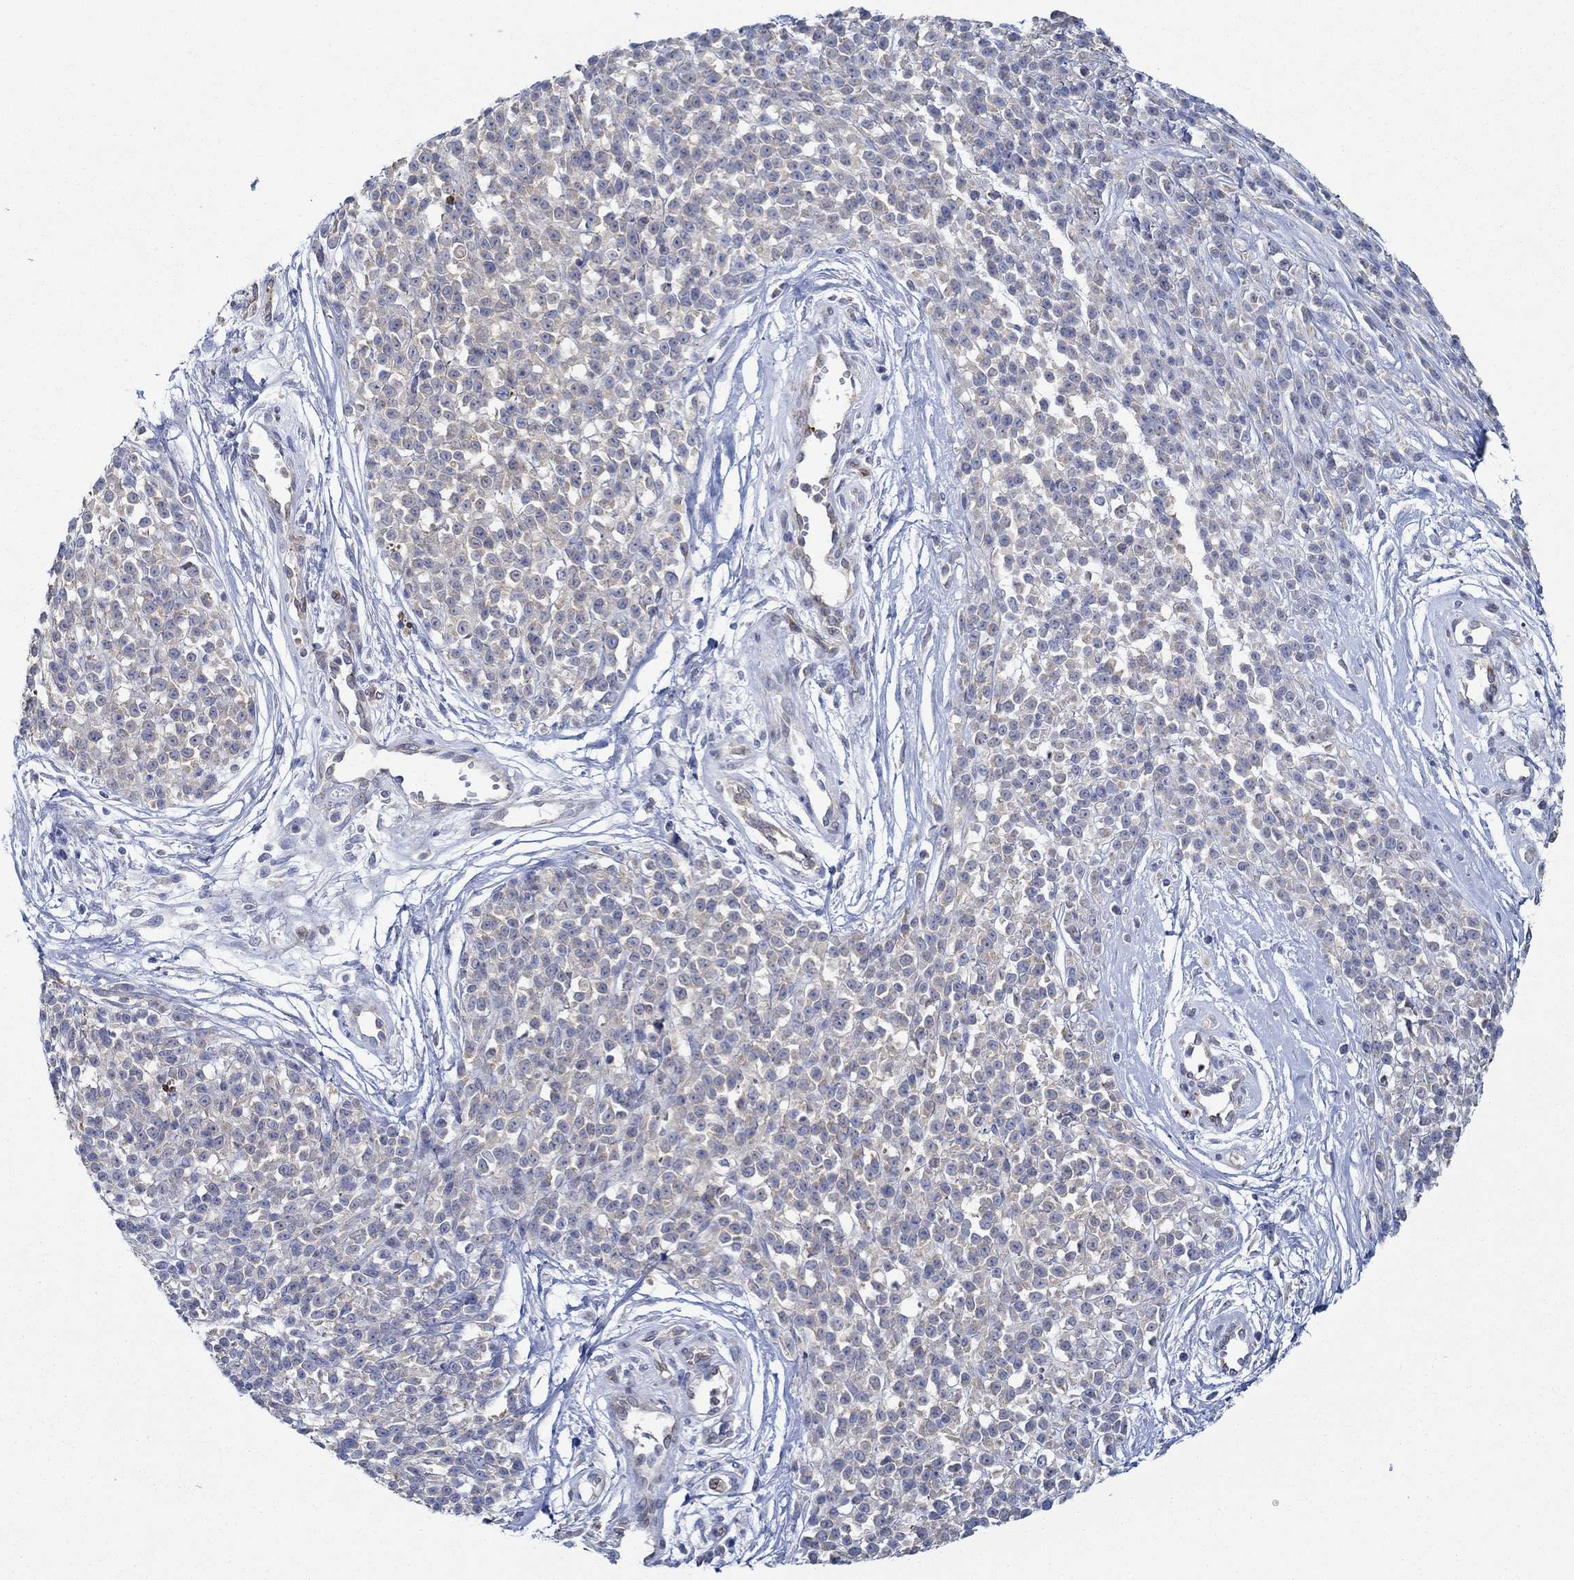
{"staining": {"intensity": "negative", "quantity": "none", "location": "none"}, "tissue": "melanoma", "cell_type": "Tumor cells", "image_type": "cancer", "snomed": [{"axis": "morphology", "description": "Malignant melanoma, NOS"}, {"axis": "topography", "description": "Skin"}, {"axis": "topography", "description": "Skin of trunk"}], "caption": "Immunohistochemistry photomicrograph of human melanoma stained for a protein (brown), which demonstrates no staining in tumor cells.", "gene": "SLC27A3", "patient": {"sex": "male", "age": 74}}